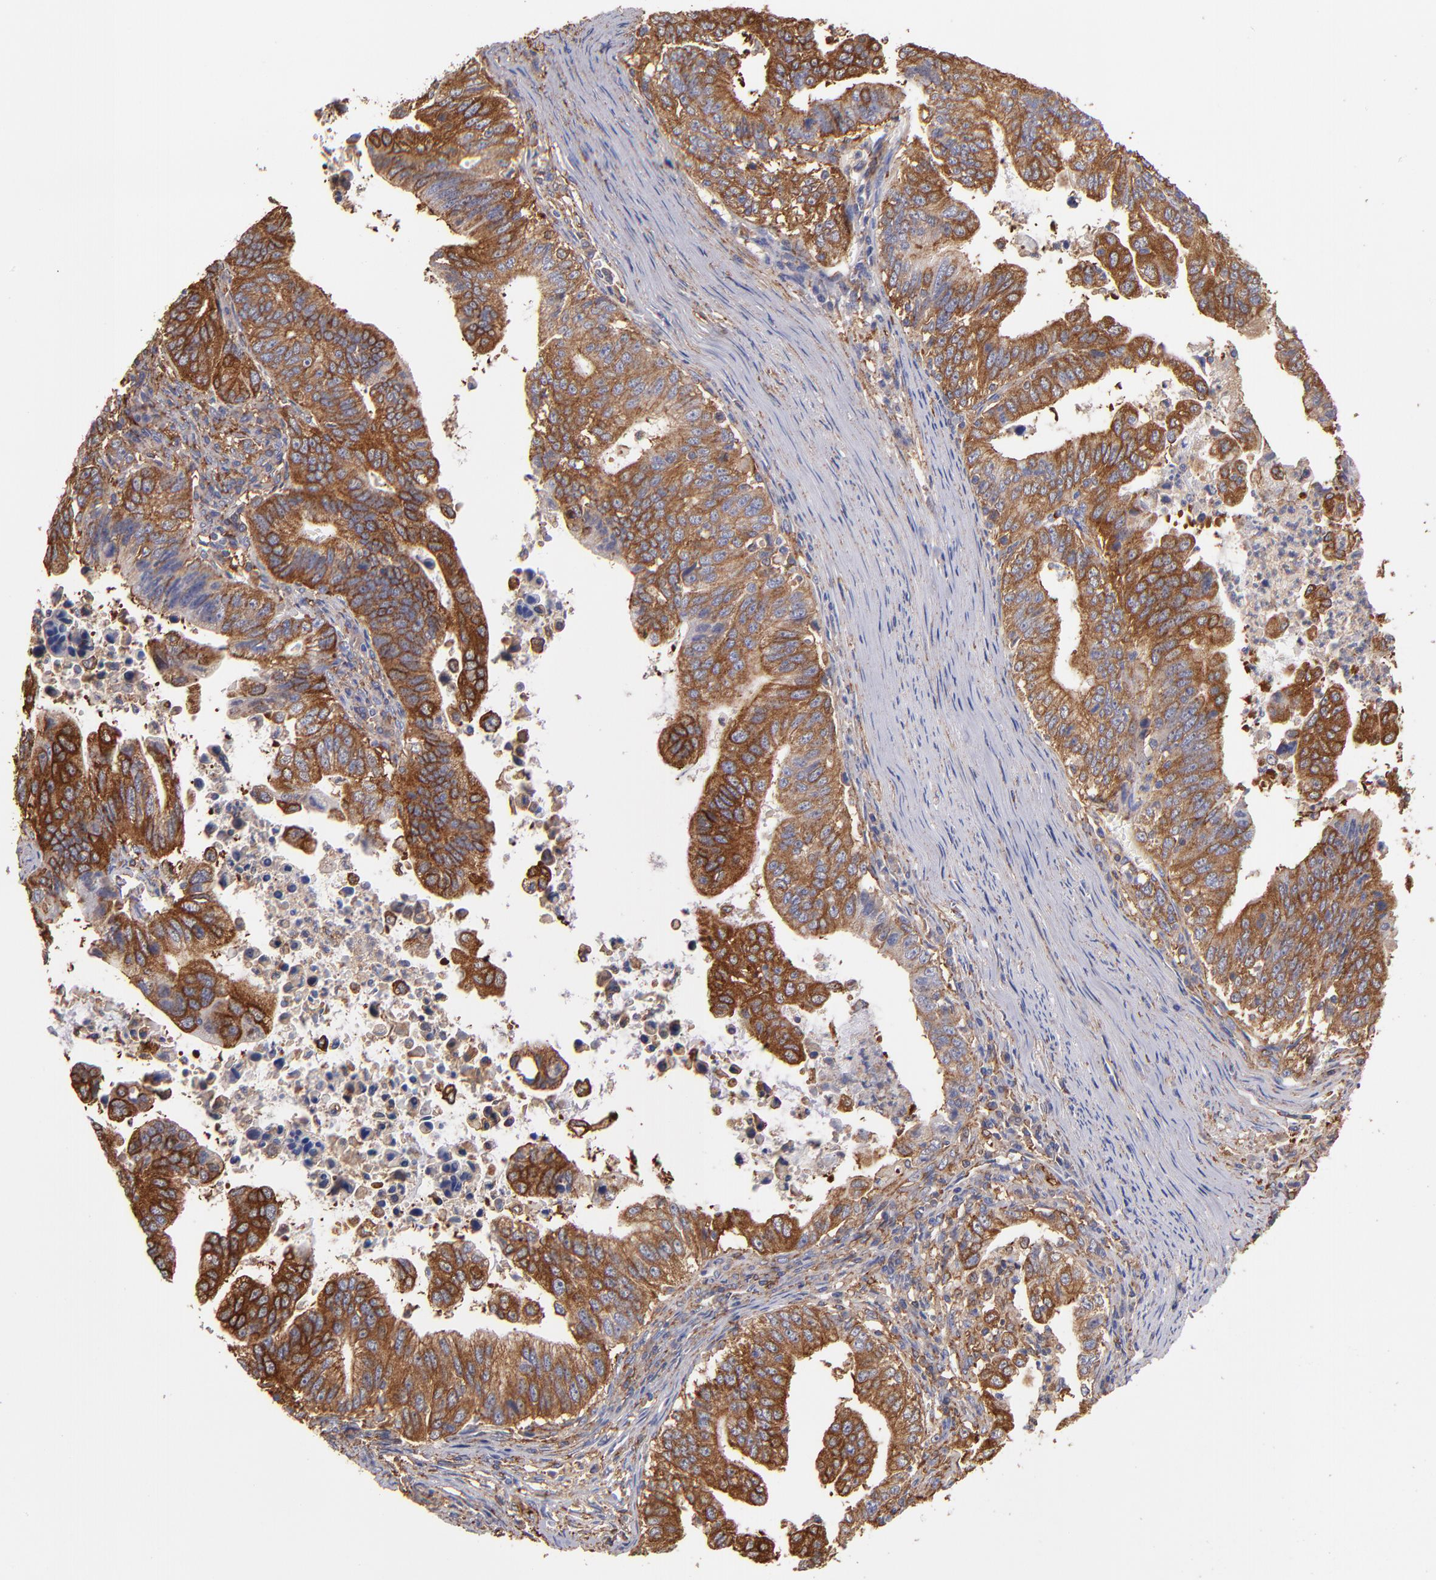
{"staining": {"intensity": "strong", "quantity": ">75%", "location": "cytoplasmic/membranous"}, "tissue": "stomach cancer", "cell_type": "Tumor cells", "image_type": "cancer", "snomed": [{"axis": "morphology", "description": "Adenocarcinoma, NOS"}, {"axis": "topography", "description": "Stomach, upper"}], "caption": "Immunohistochemistry (DAB (3,3'-diaminobenzidine)) staining of human stomach cancer (adenocarcinoma) shows strong cytoplasmic/membranous protein expression in approximately >75% of tumor cells.", "gene": "MVP", "patient": {"sex": "female", "age": 50}}